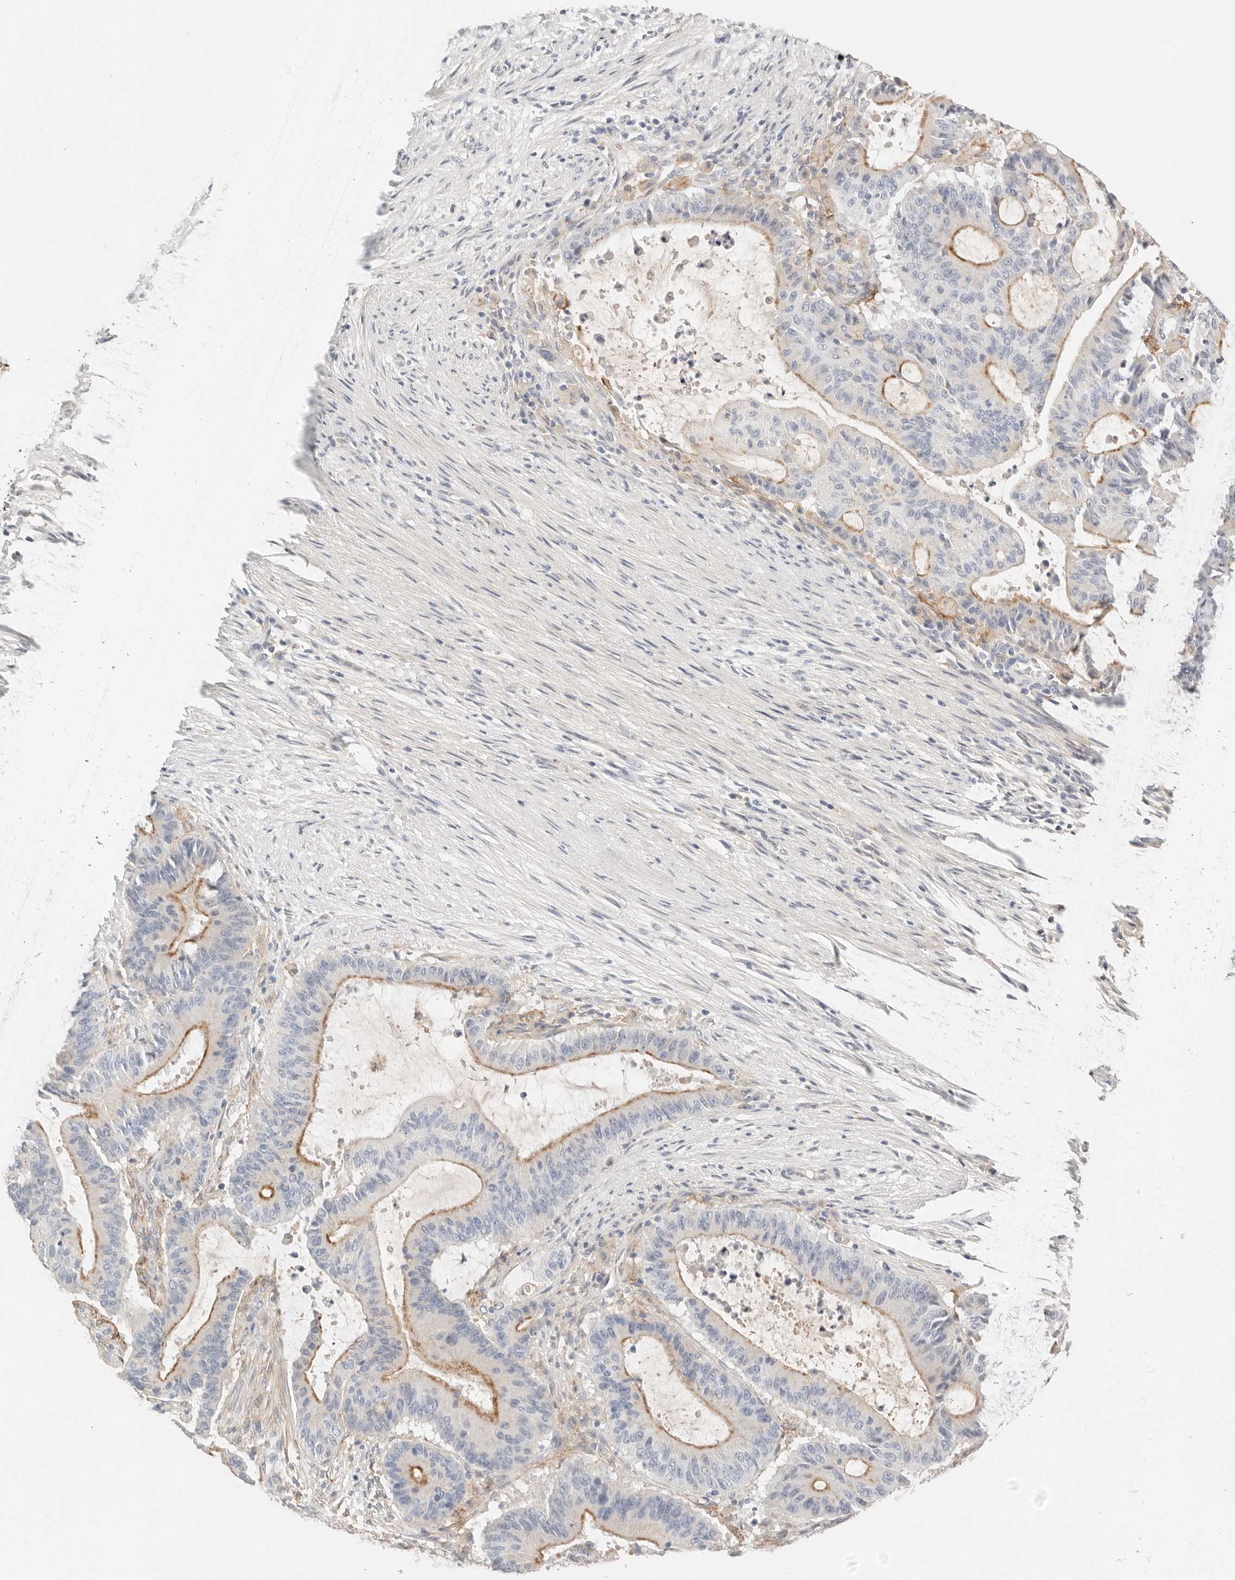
{"staining": {"intensity": "moderate", "quantity": "25%-75%", "location": "cytoplasmic/membranous"}, "tissue": "liver cancer", "cell_type": "Tumor cells", "image_type": "cancer", "snomed": [{"axis": "morphology", "description": "Normal tissue, NOS"}, {"axis": "morphology", "description": "Cholangiocarcinoma"}, {"axis": "topography", "description": "Liver"}, {"axis": "topography", "description": "Peripheral nerve tissue"}], "caption": "Immunohistochemical staining of liver cholangiocarcinoma reveals moderate cytoplasmic/membranous protein positivity in approximately 25%-75% of tumor cells. The staining was performed using DAB (3,3'-diaminobenzidine), with brown indicating positive protein expression. Nuclei are stained blue with hematoxylin.", "gene": "CEP120", "patient": {"sex": "female", "age": 73}}